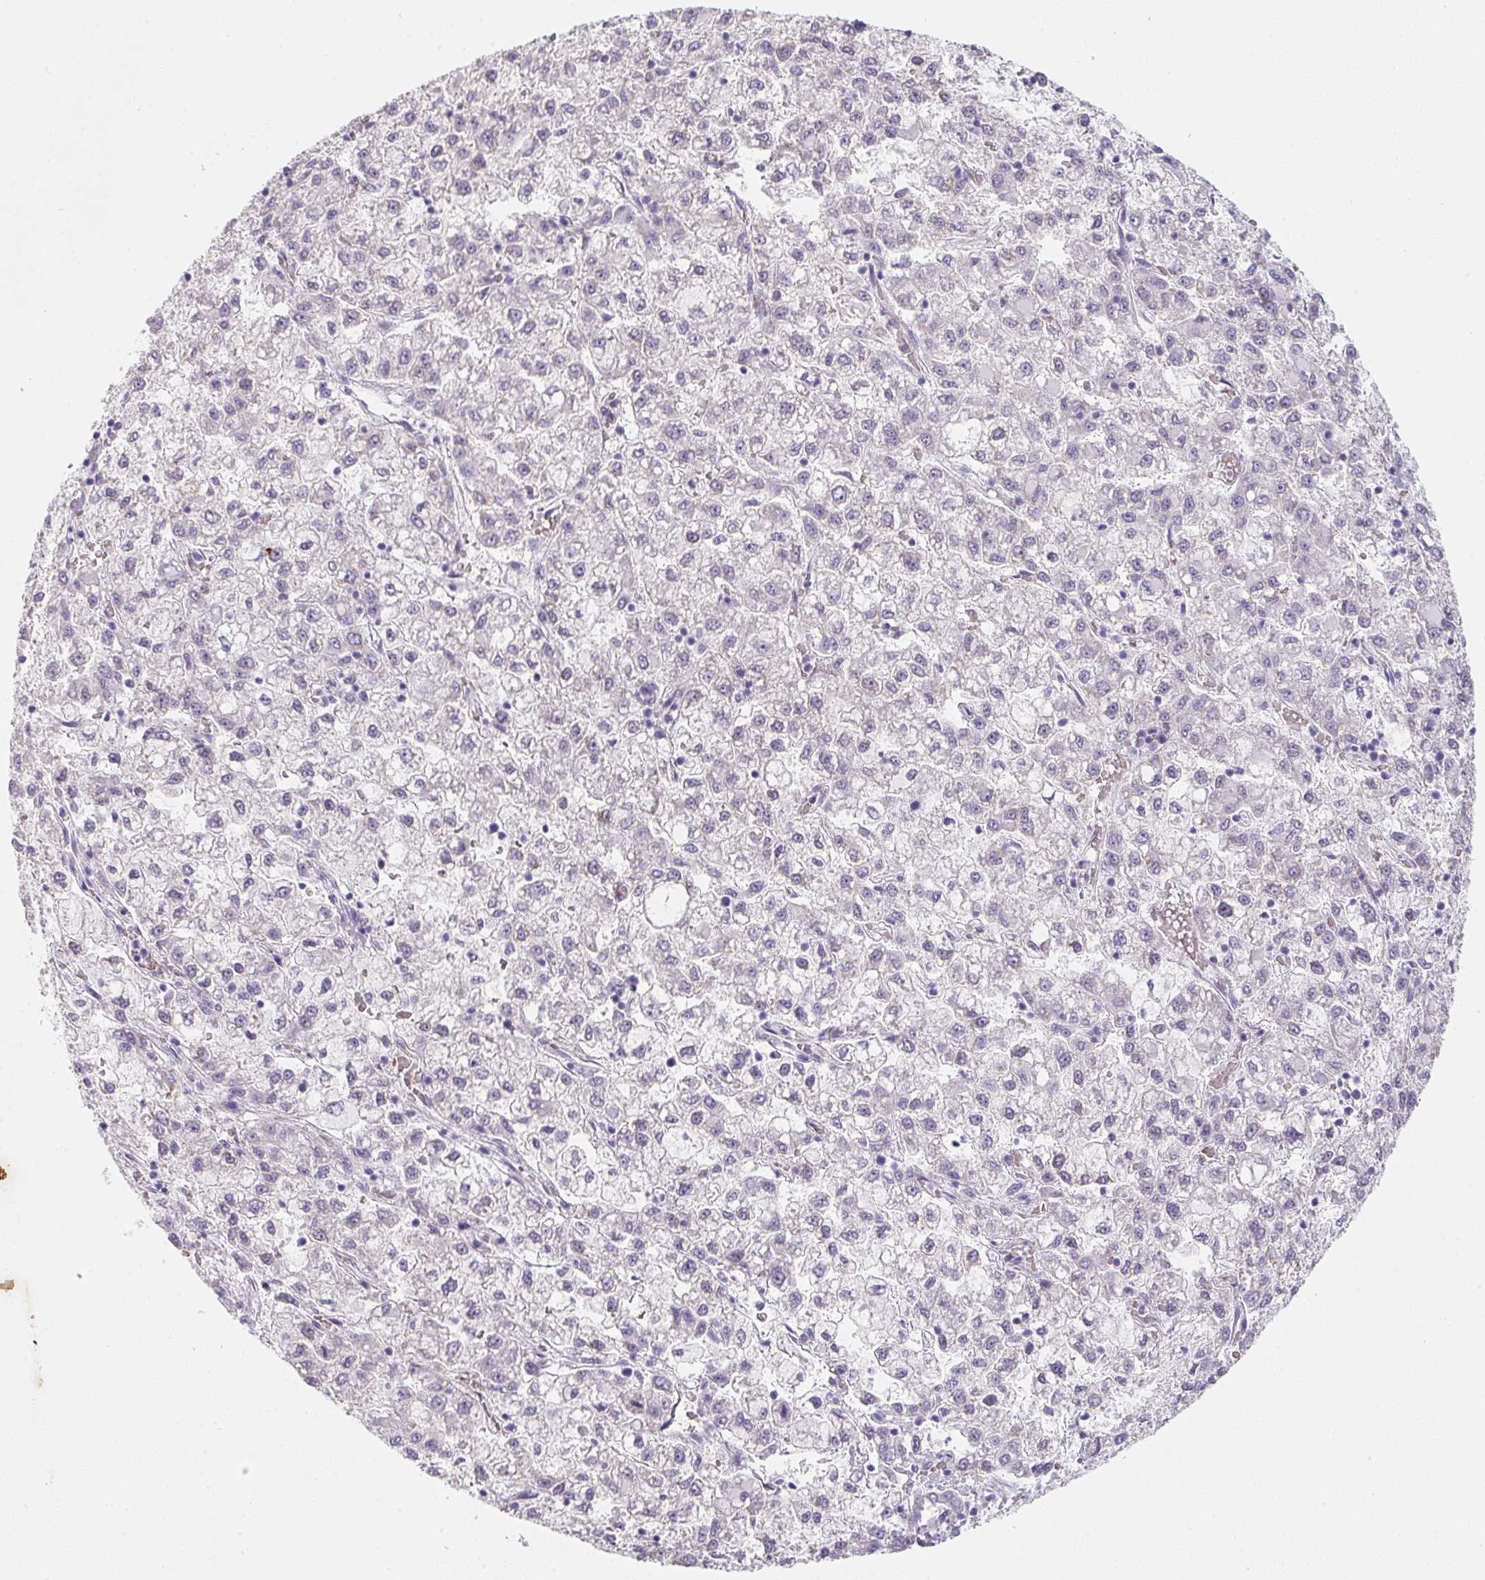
{"staining": {"intensity": "negative", "quantity": "none", "location": "none"}, "tissue": "liver cancer", "cell_type": "Tumor cells", "image_type": "cancer", "snomed": [{"axis": "morphology", "description": "Carcinoma, Hepatocellular, NOS"}, {"axis": "topography", "description": "Liver"}], "caption": "This is an immunohistochemistry (IHC) image of liver cancer (hepatocellular carcinoma). There is no positivity in tumor cells.", "gene": "DCD", "patient": {"sex": "male", "age": 40}}